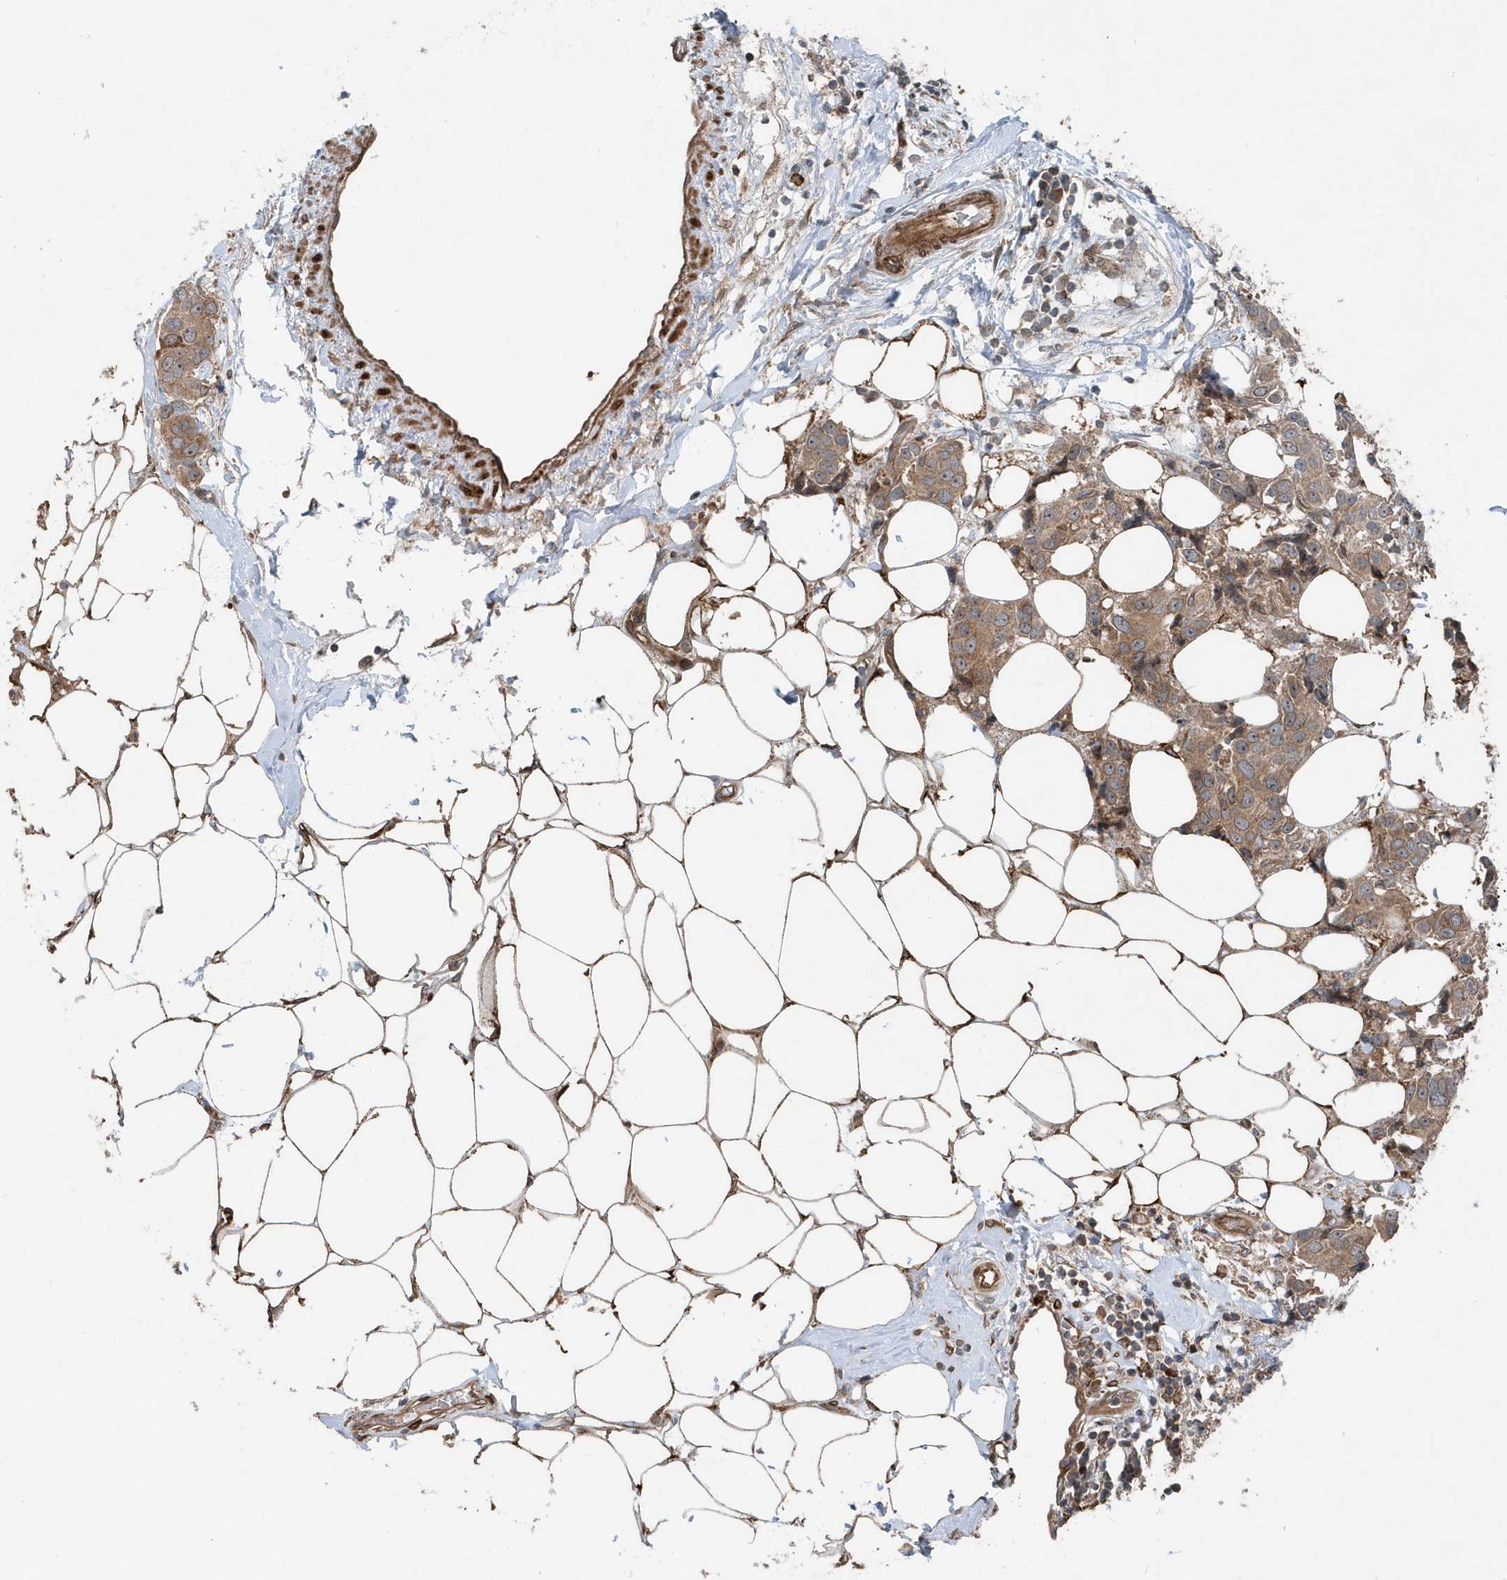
{"staining": {"intensity": "moderate", "quantity": ">75%", "location": "cytoplasmic/membranous"}, "tissue": "breast cancer", "cell_type": "Tumor cells", "image_type": "cancer", "snomed": [{"axis": "morphology", "description": "Normal tissue, NOS"}, {"axis": "morphology", "description": "Duct carcinoma"}, {"axis": "topography", "description": "Breast"}], "caption": "Immunohistochemistry (IHC) of breast cancer exhibits medium levels of moderate cytoplasmic/membranous staining in about >75% of tumor cells. (brown staining indicates protein expression, while blue staining denotes nuclei).", "gene": "MCC", "patient": {"sex": "female", "age": 39}}